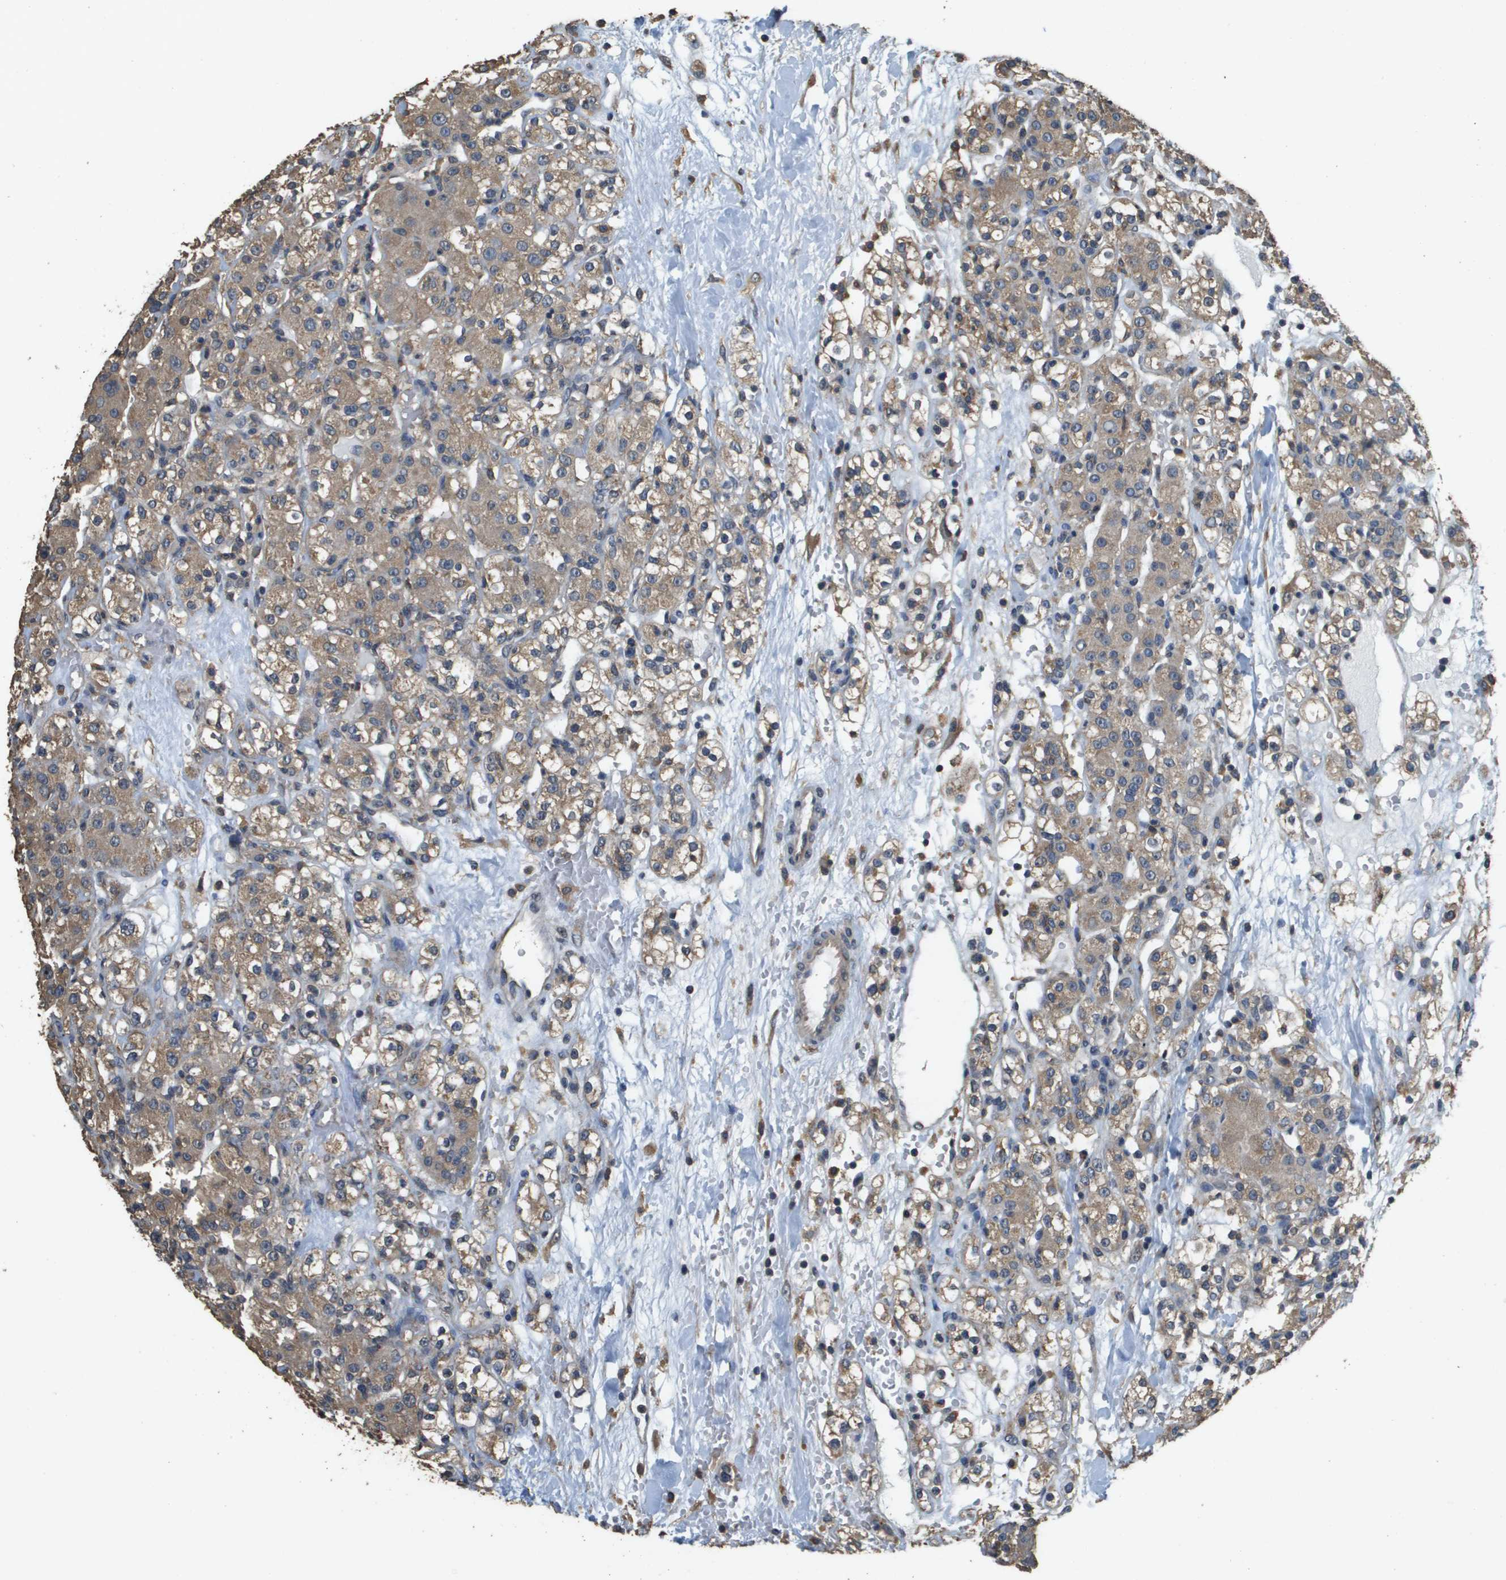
{"staining": {"intensity": "weak", "quantity": "25%-75%", "location": "cytoplasmic/membranous"}, "tissue": "renal cancer", "cell_type": "Tumor cells", "image_type": "cancer", "snomed": [{"axis": "morphology", "description": "Normal tissue, NOS"}, {"axis": "morphology", "description": "Adenocarcinoma, NOS"}, {"axis": "topography", "description": "Kidney"}], "caption": "Immunohistochemical staining of renal cancer (adenocarcinoma) shows low levels of weak cytoplasmic/membranous expression in approximately 25%-75% of tumor cells.", "gene": "RAB6B", "patient": {"sex": "male", "age": 61}}